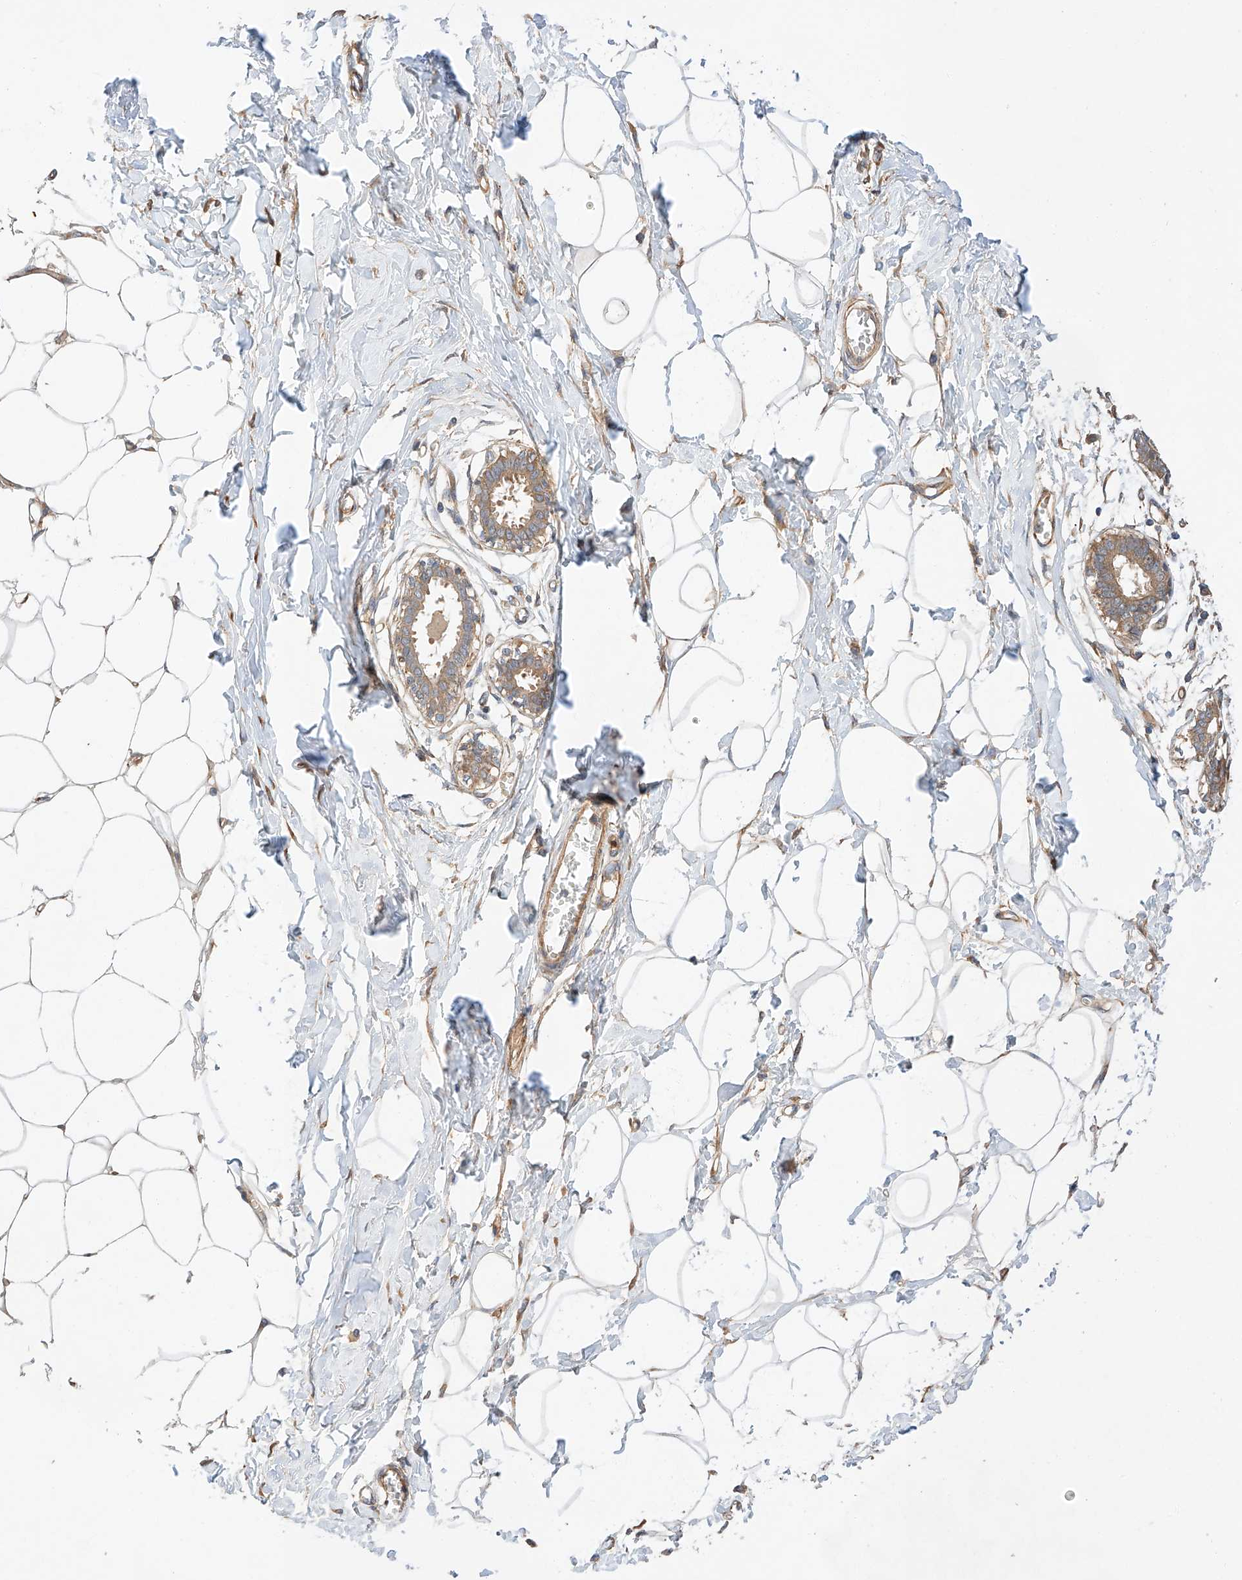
{"staining": {"intensity": "moderate", "quantity": "<25%", "location": "cytoplasmic/membranous"}, "tissue": "breast", "cell_type": "Adipocytes", "image_type": "normal", "snomed": [{"axis": "morphology", "description": "Normal tissue, NOS"}, {"axis": "topography", "description": "Breast"}], "caption": "Brown immunohistochemical staining in normal human breast exhibits moderate cytoplasmic/membranous positivity in approximately <25% of adipocytes.", "gene": "RAB23", "patient": {"sex": "female", "age": 27}}